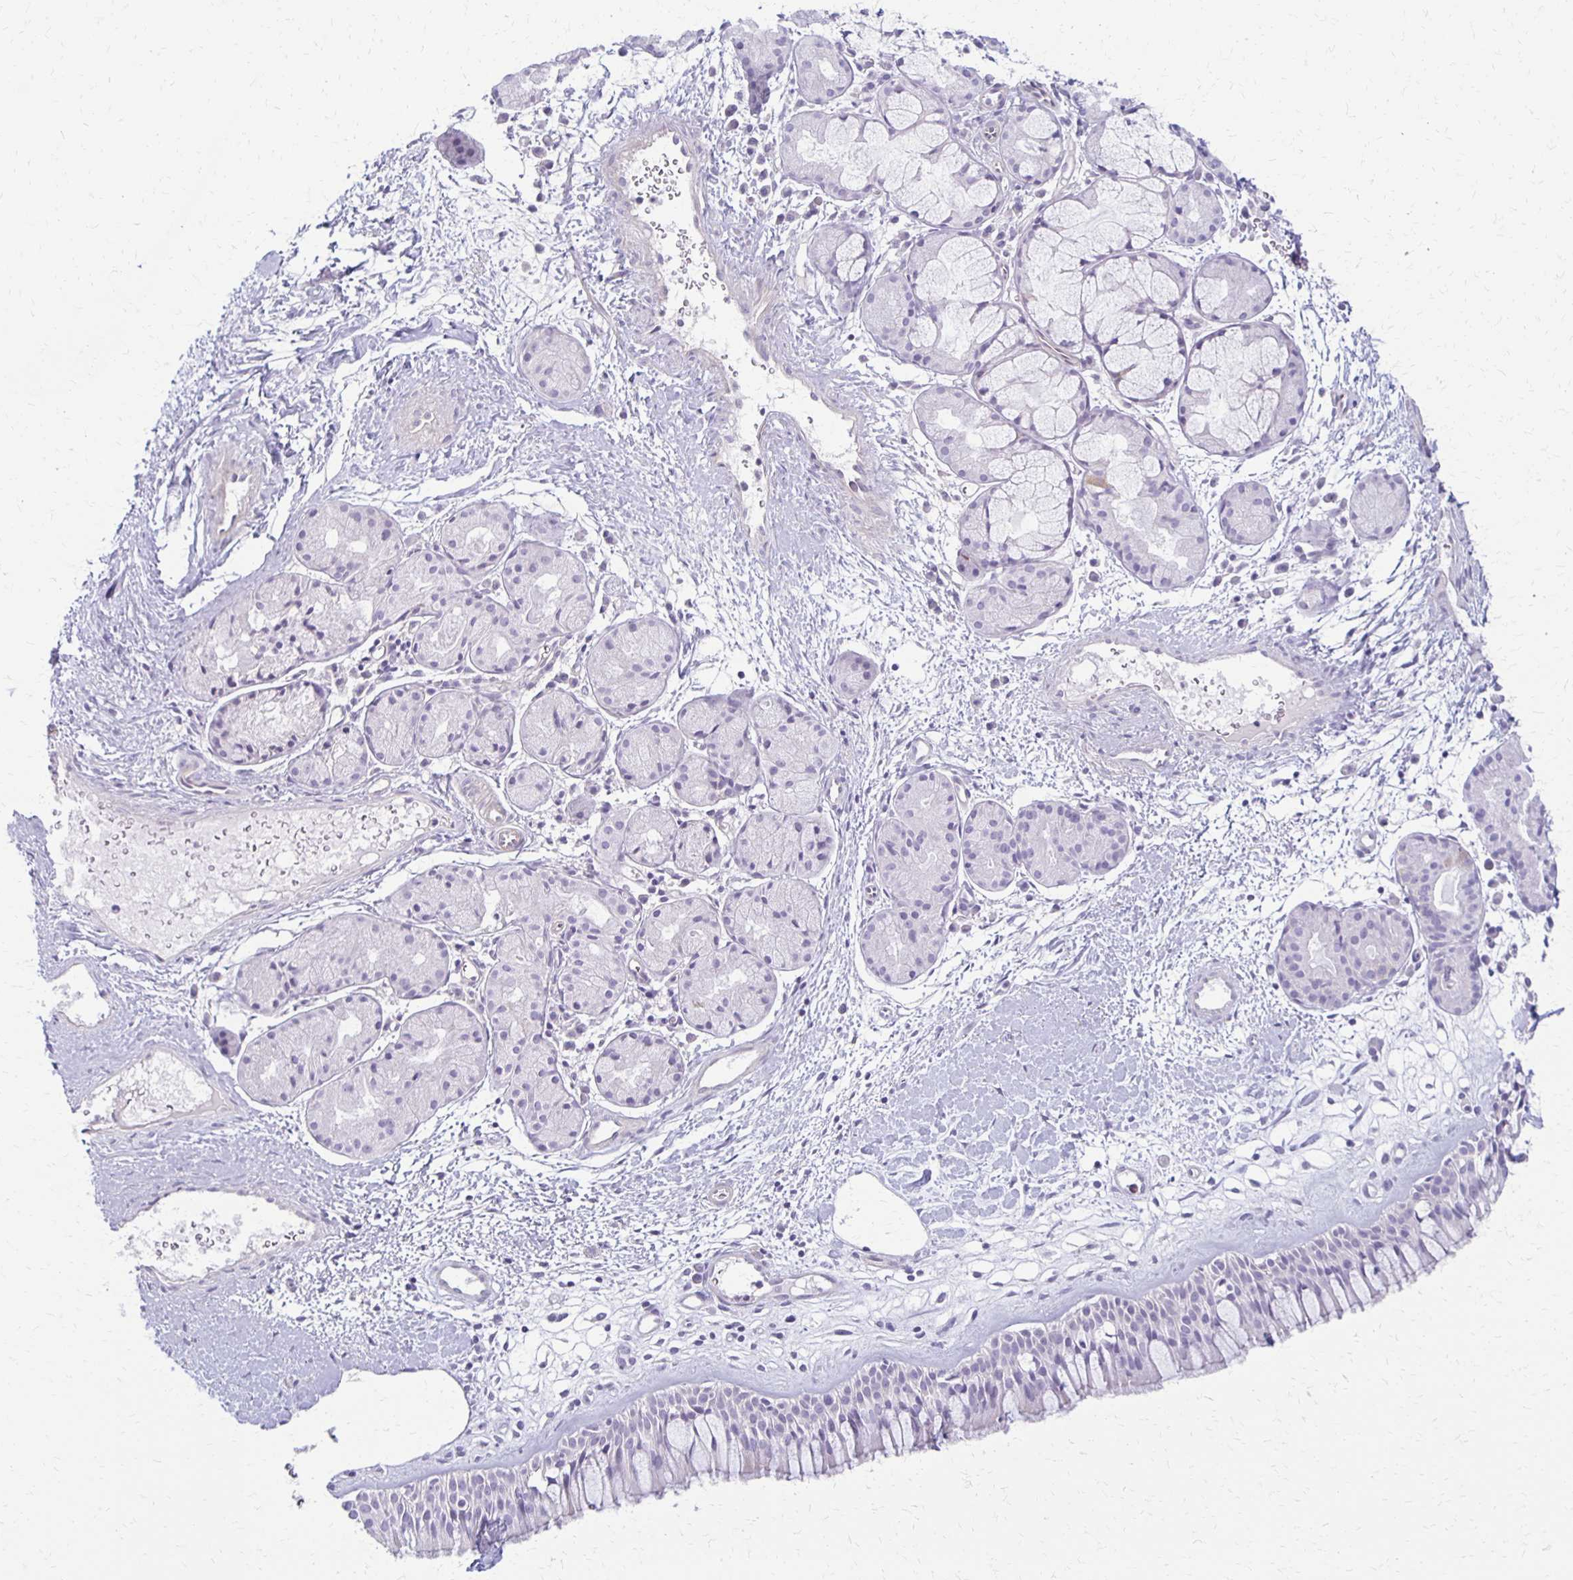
{"staining": {"intensity": "negative", "quantity": "none", "location": "none"}, "tissue": "nasopharynx", "cell_type": "Respiratory epithelial cells", "image_type": "normal", "snomed": [{"axis": "morphology", "description": "Normal tissue, NOS"}, {"axis": "topography", "description": "Nasopharynx"}], "caption": "Immunohistochemistry micrograph of normal nasopharynx stained for a protein (brown), which demonstrates no expression in respiratory epithelial cells.", "gene": "RHOC", "patient": {"sex": "male", "age": 65}}